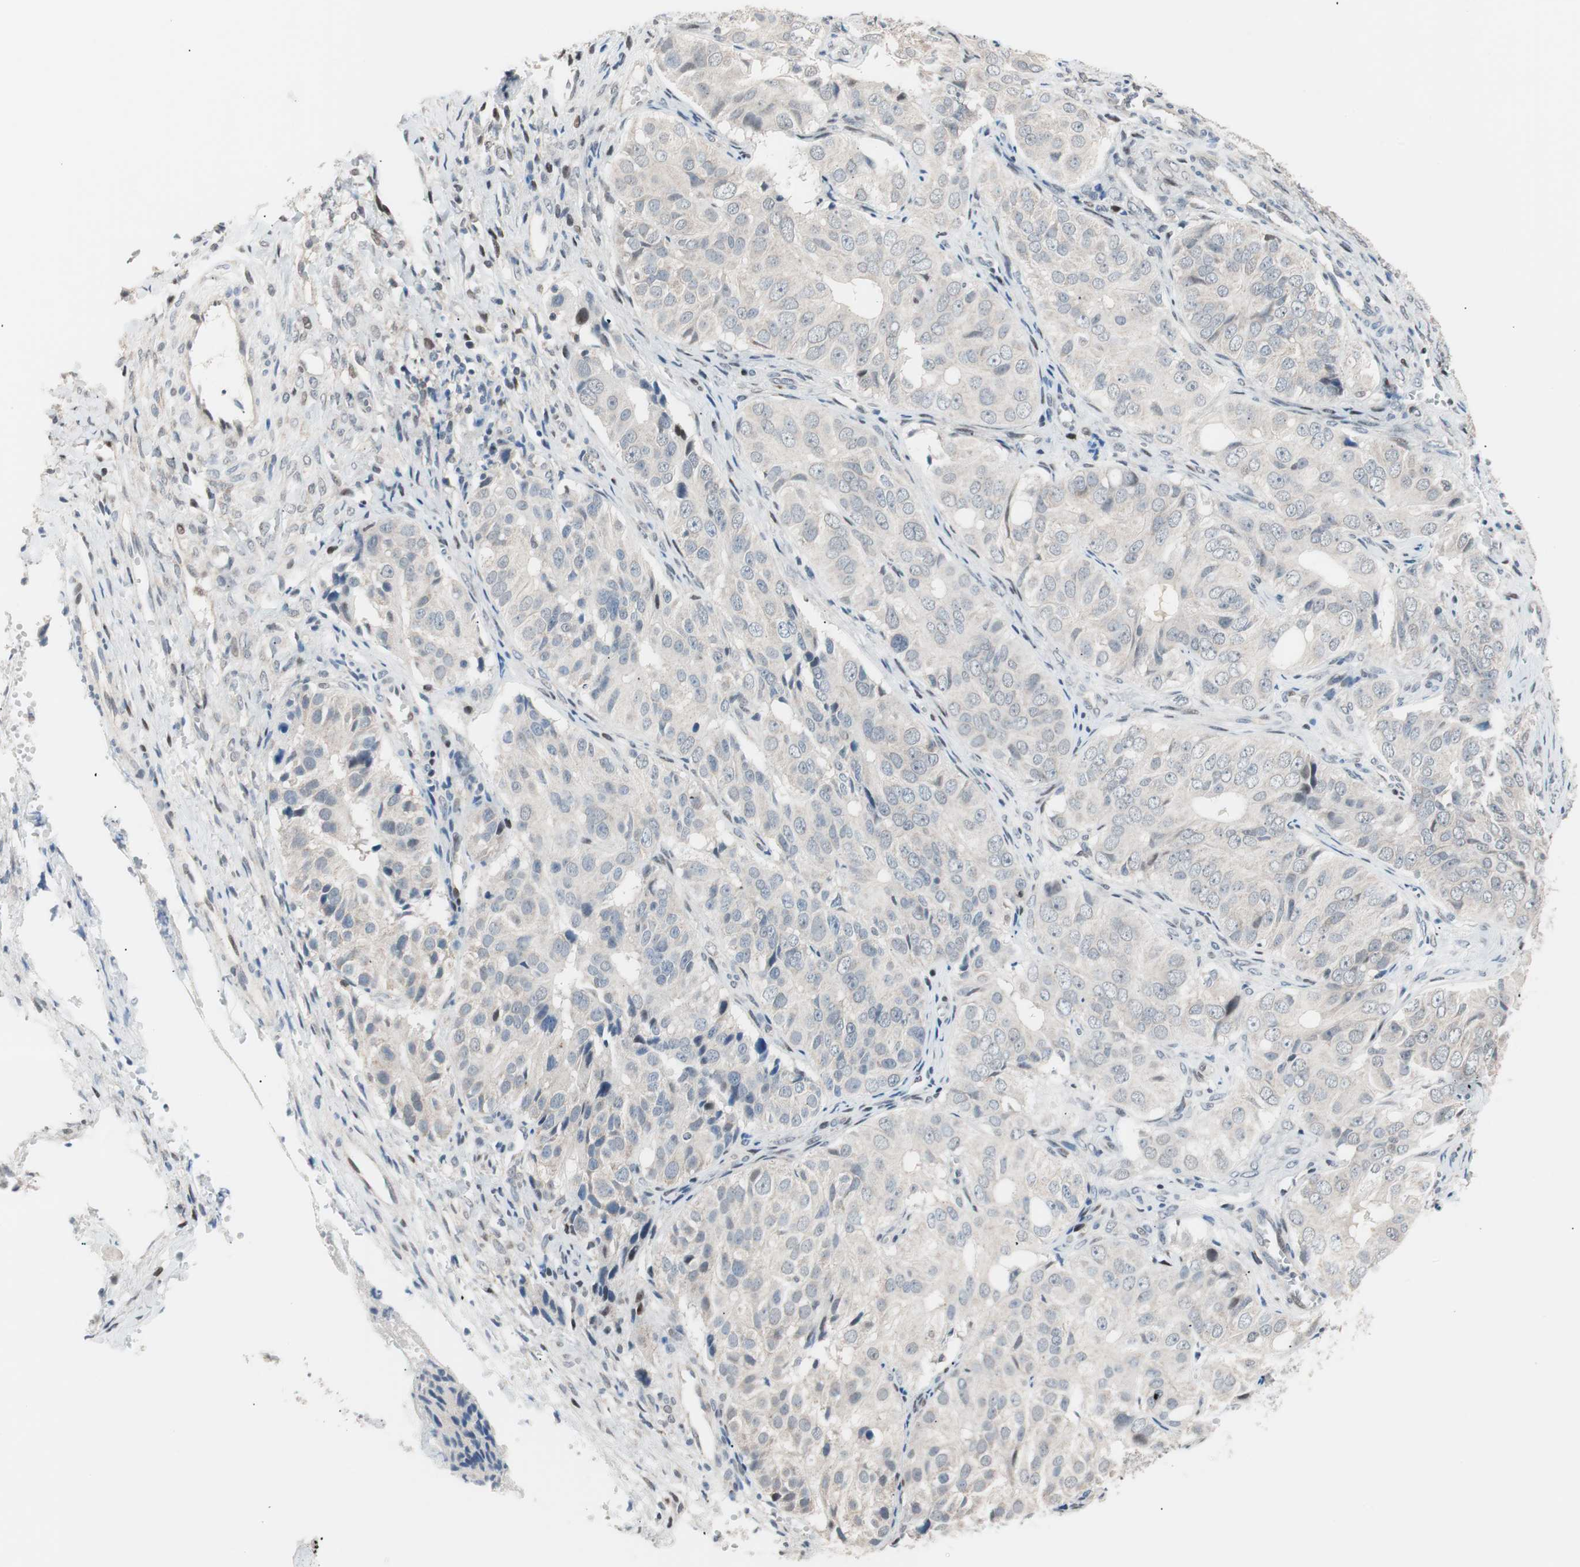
{"staining": {"intensity": "negative", "quantity": "none", "location": "none"}, "tissue": "ovarian cancer", "cell_type": "Tumor cells", "image_type": "cancer", "snomed": [{"axis": "morphology", "description": "Carcinoma, endometroid"}, {"axis": "topography", "description": "Ovary"}], "caption": "Ovarian endometroid carcinoma stained for a protein using IHC shows no staining tumor cells.", "gene": "POLH", "patient": {"sex": "female", "age": 51}}